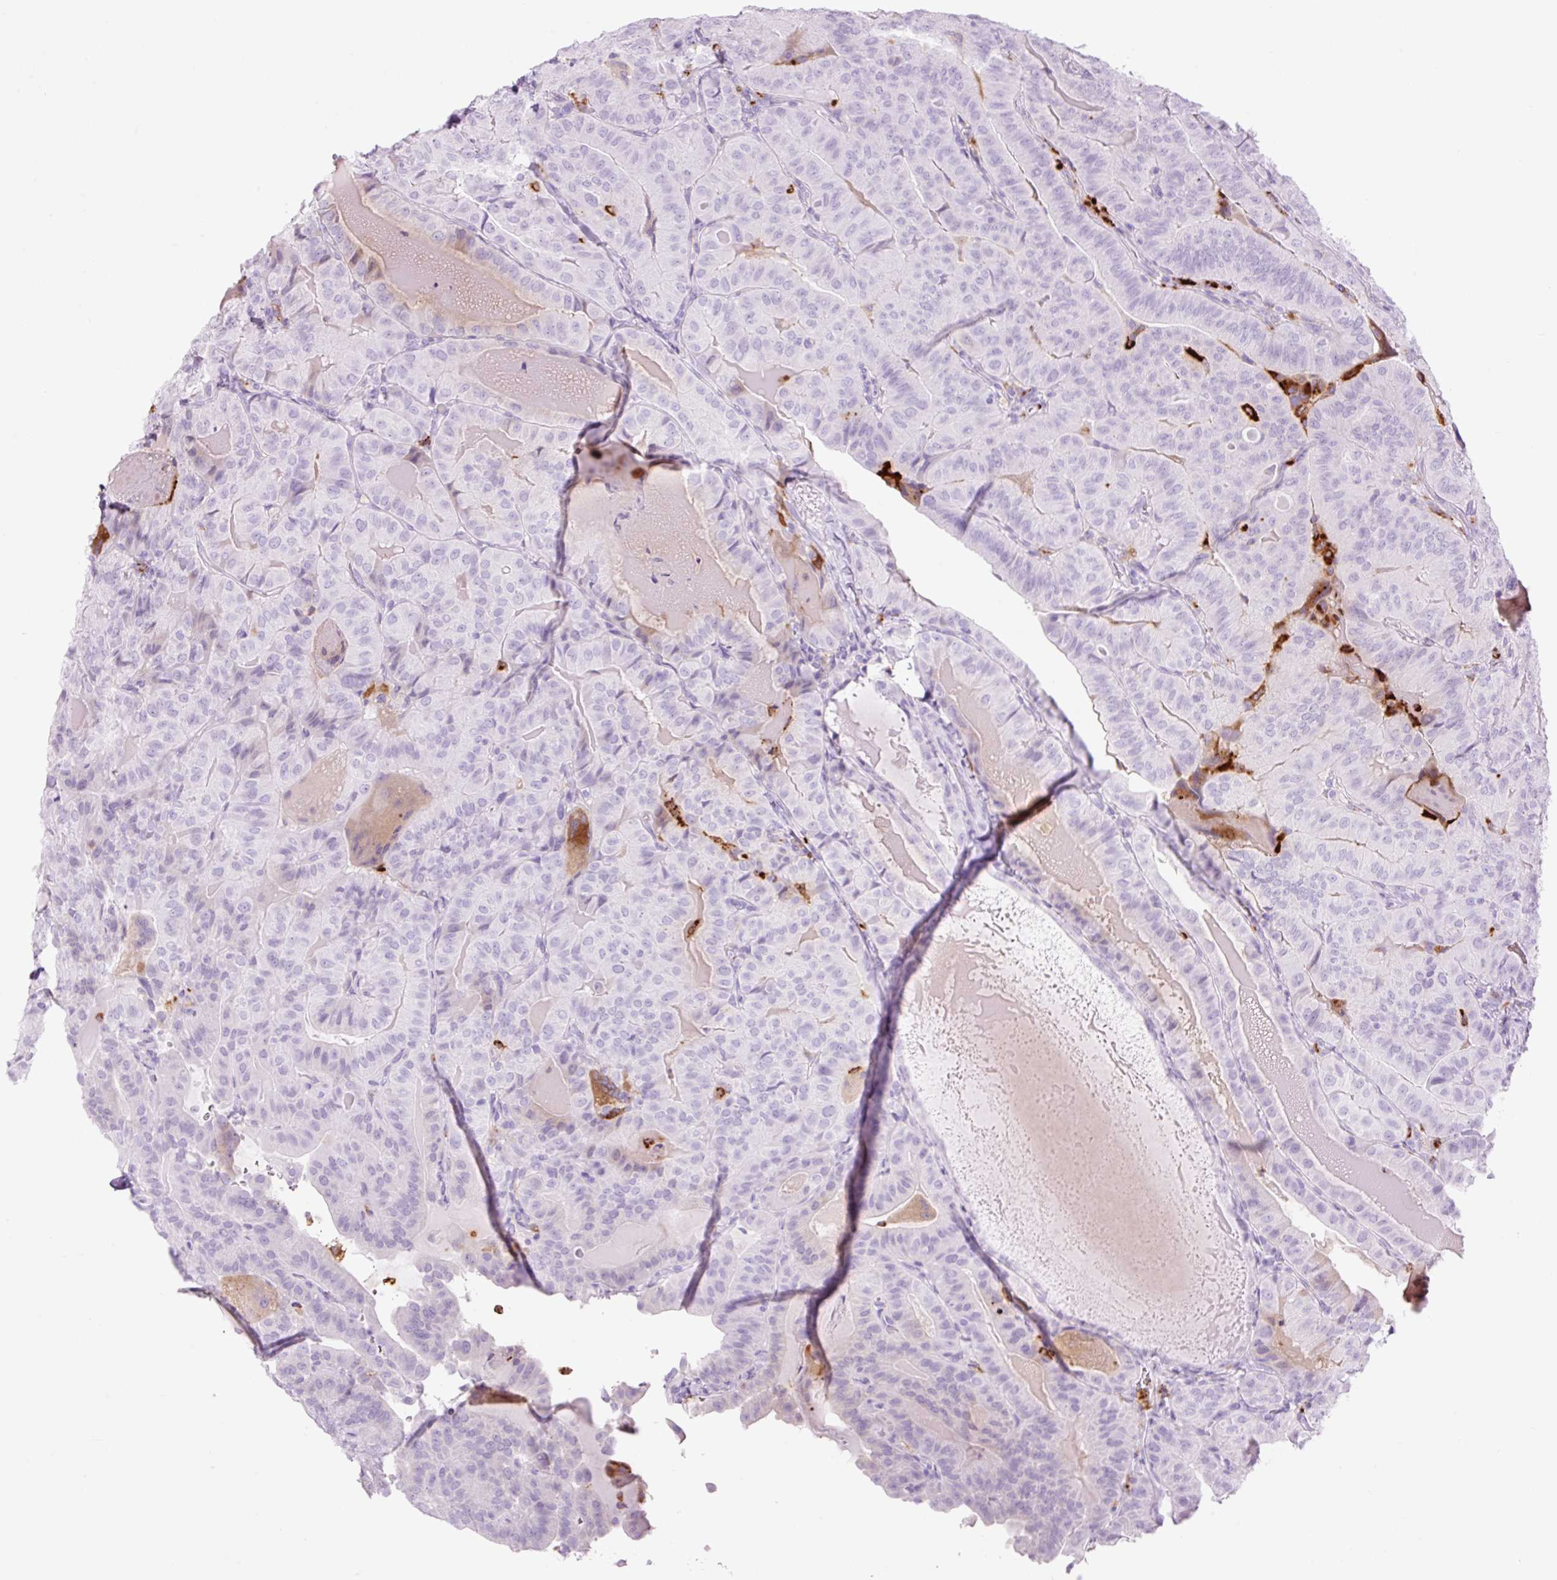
{"staining": {"intensity": "negative", "quantity": "none", "location": "none"}, "tissue": "thyroid cancer", "cell_type": "Tumor cells", "image_type": "cancer", "snomed": [{"axis": "morphology", "description": "Papillary adenocarcinoma, NOS"}, {"axis": "topography", "description": "Thyroid gland"}], "caption": "Thyroid cancer (papillary adenocarcinoma) was stained to show a protein in brown. There is no significant expression in tumor cells. (Brightfield microscopy of DAB immunohistochemistry at high magnification).", "gene": "LYZ", "patient": {"sex": "female", "age": 68}}